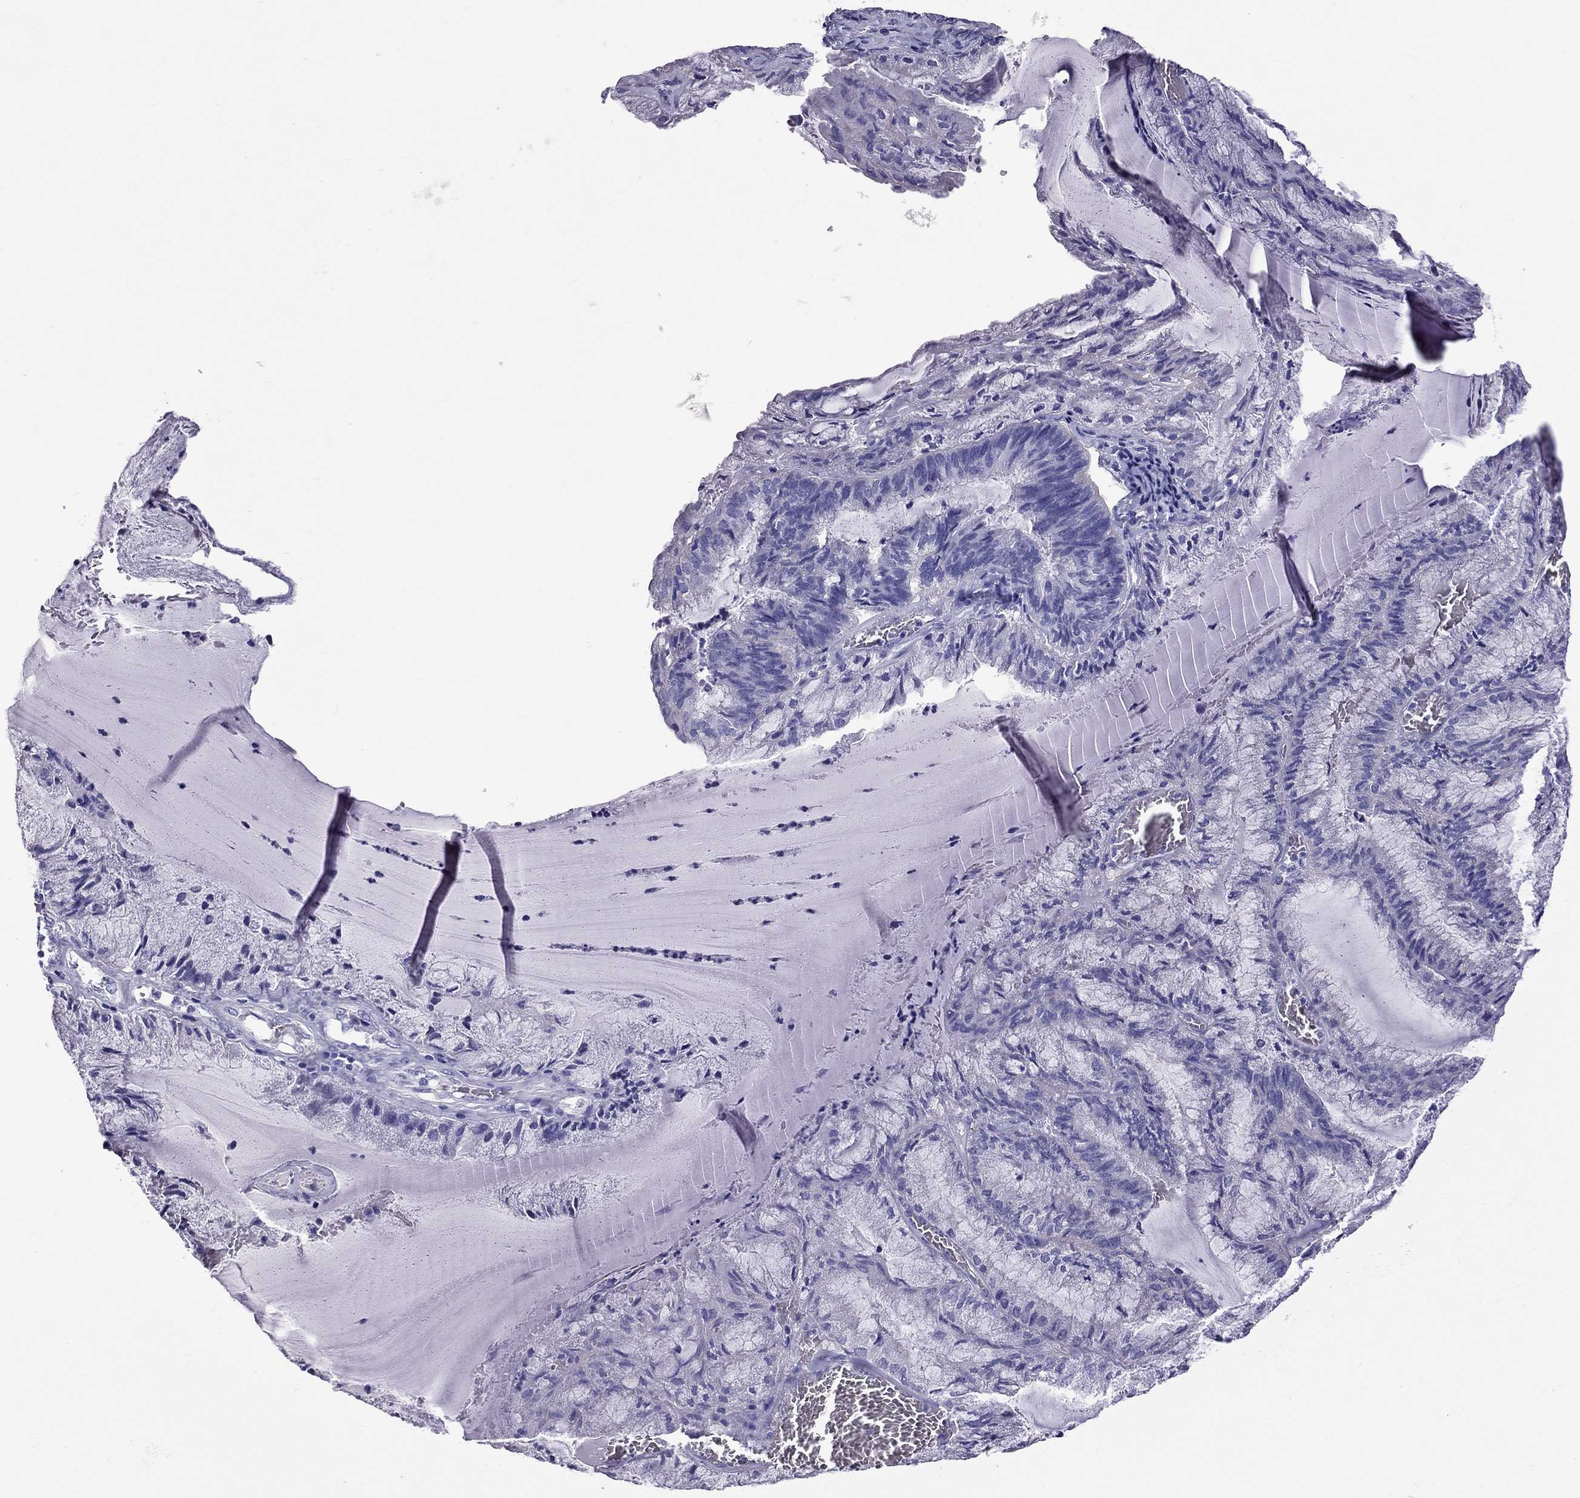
{"staining": {"intensity": "negative", "quantity": "none", "location": "none"}, "tissue": "endometrial cancer", "cell_type": "Tumor cells", "image_type": "cancer", "snomed": [{"axis": "morphology", "description": "Carcinoma, NOS"}, {"axis": "topography", "description": "Endometrium"}], "caption": "Photomicrograph shows no protein positivity in tumor cells of carcinoma (endometrial) tissue. (IHC, brightfield microscopy, high magnification).", "gene": "TTLL13", "patient": {"sex": "female", "age": 62}}